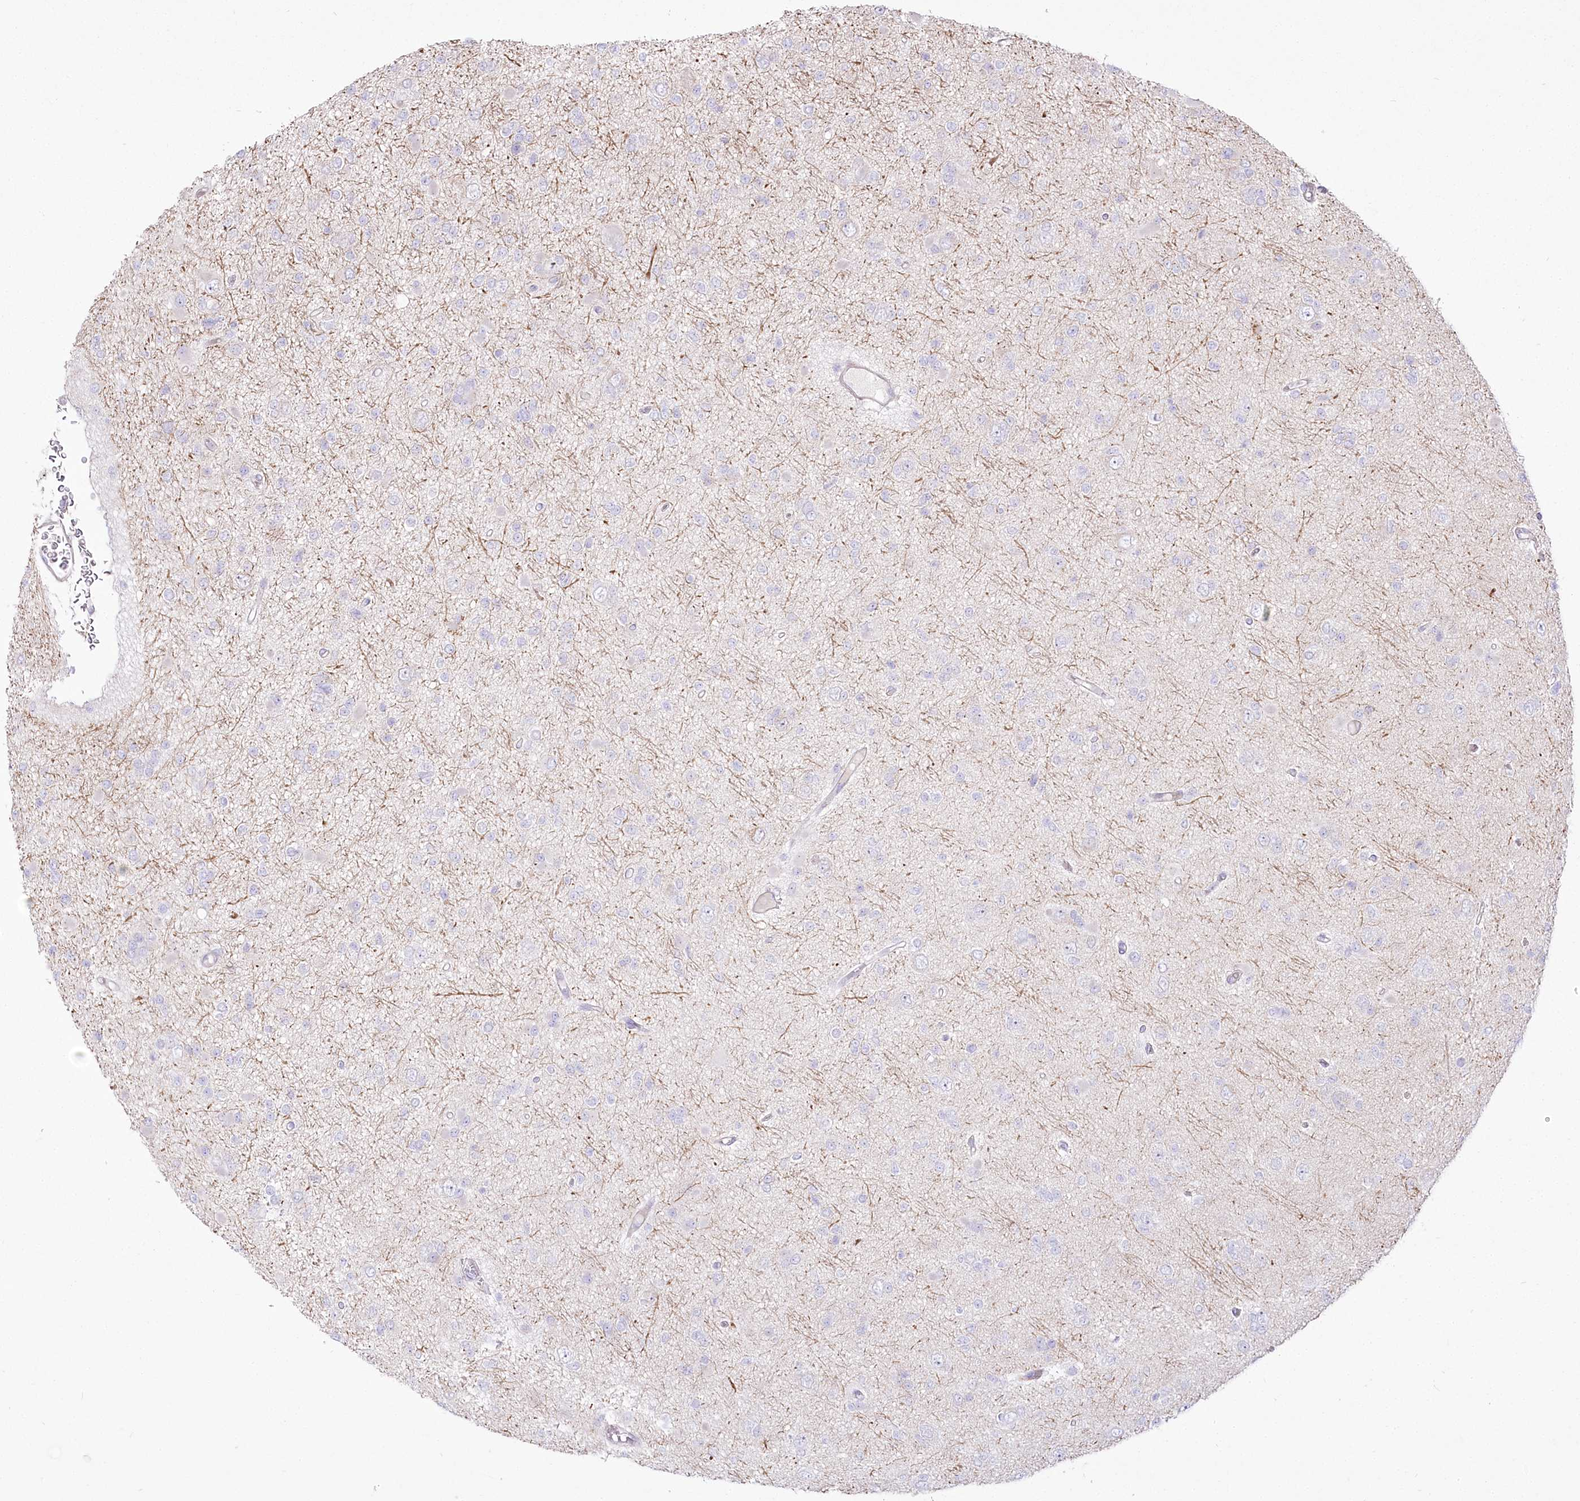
{"staining": {"intensity": "negative", "quantity": "none", "location": "none"}, "tissue": "glioma", "cell_type": "Tumor cells", "image_type": "cancer", "snomed": [{"axis": "morphology", "description": "Glioma, malignant, Low grade"}, {"axis": "topography", "description": "Brain"}], "caption": "This is a photomicrograph of immunohistochemistry staining of glioma, which shows no positivity in tumor cells.", "gene": "CEP164", "patient": {"sex": "female", "age": 22}}